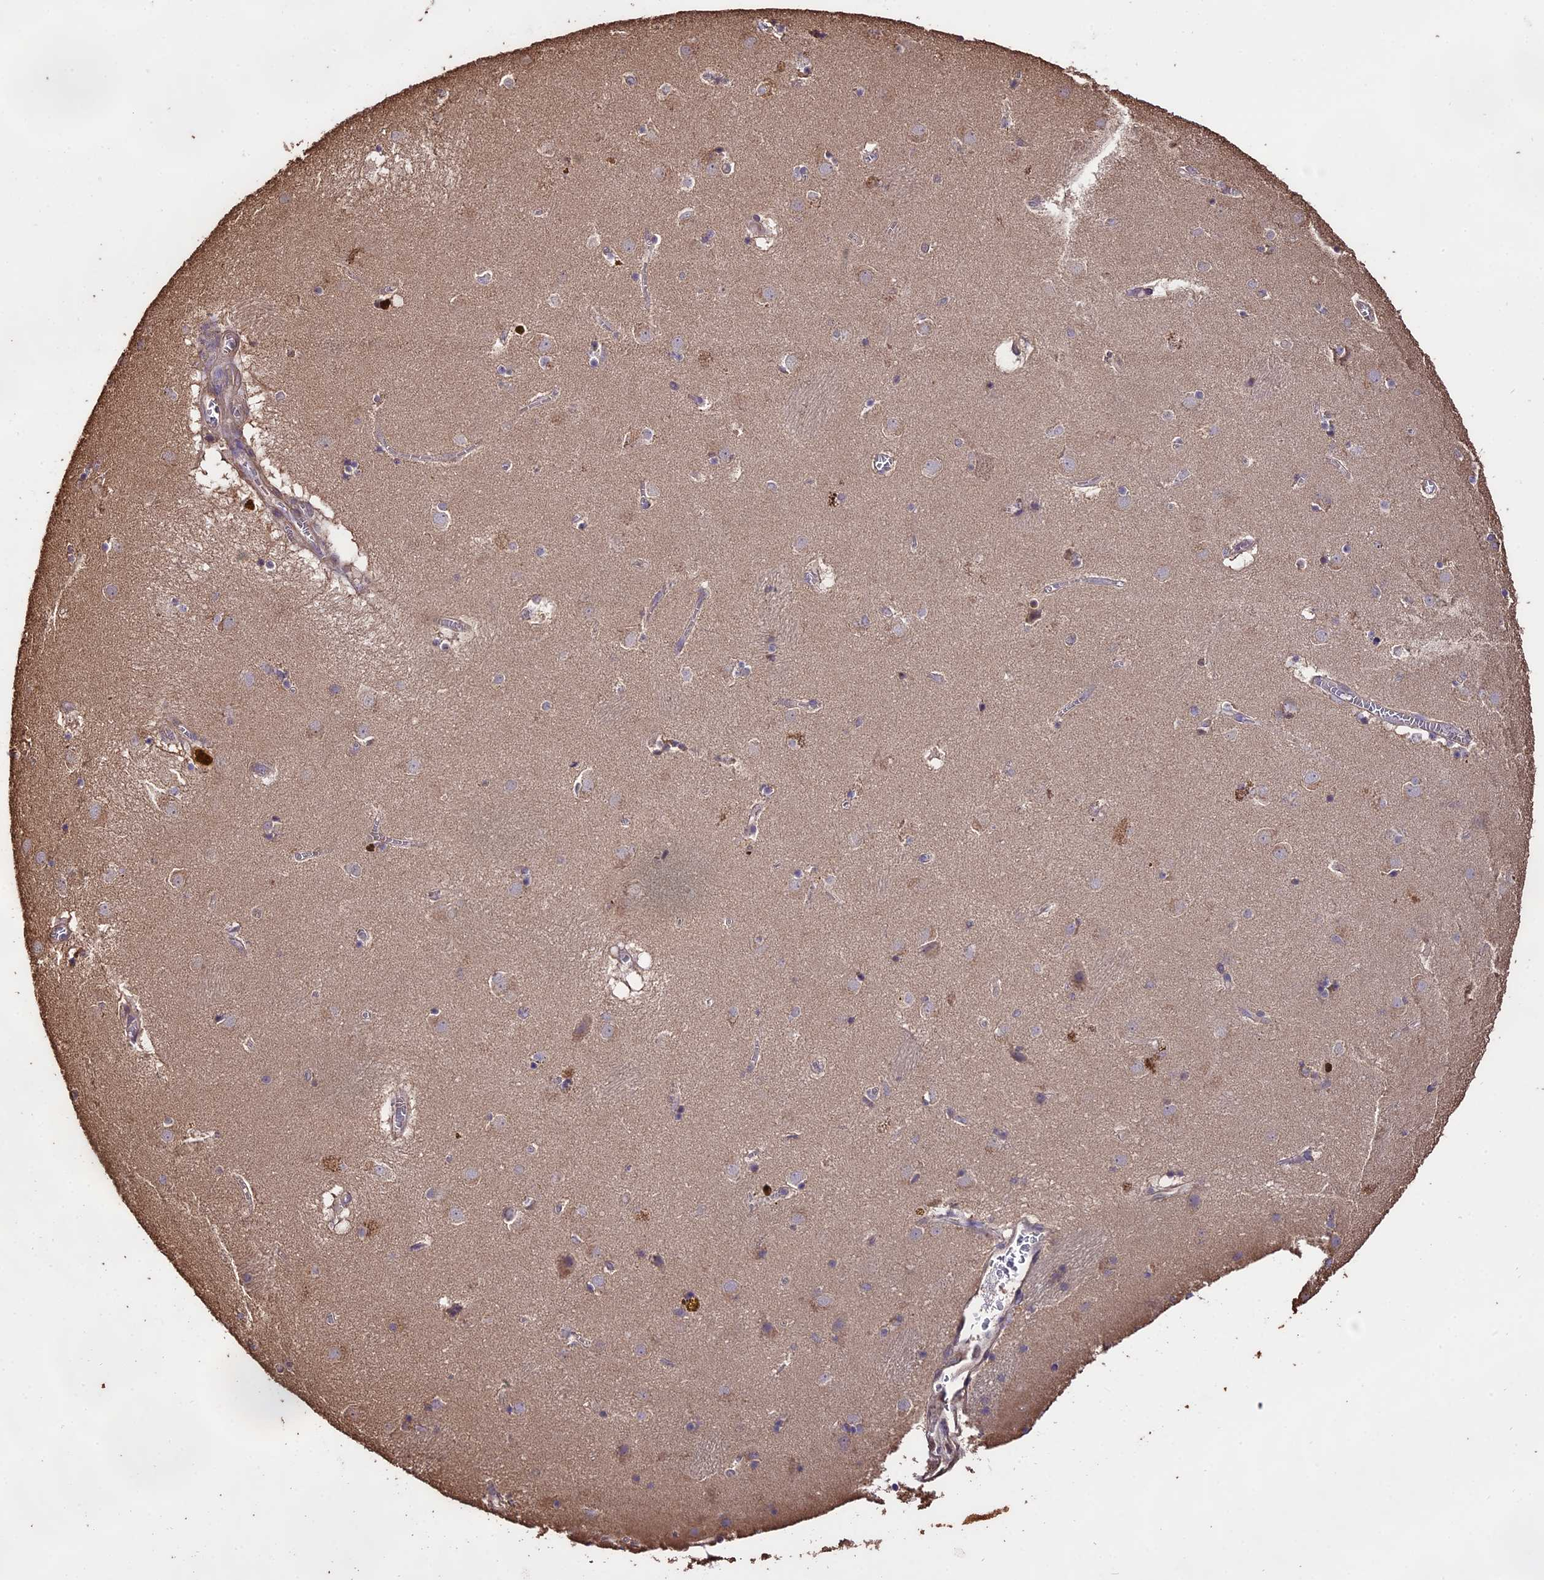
{"staining": {"intensity": "weak", "quantity": "<25%", "location": "cytoplasmic/membranous"}, "tissue": "caudate", "cell_type": "Glial cells", "image_type": "normal", "snomed": [{"axis": "morphology", "description": "Normal tissue, NOS"}, {"axis": "topography", "description": "Lateral ventricle wall"}], "caption": "The photomicrograph reveals no significant expression in glial cells of caudate.", "gene": "PGPEP1L", "patient": {"sex": "male", "age": 70}}